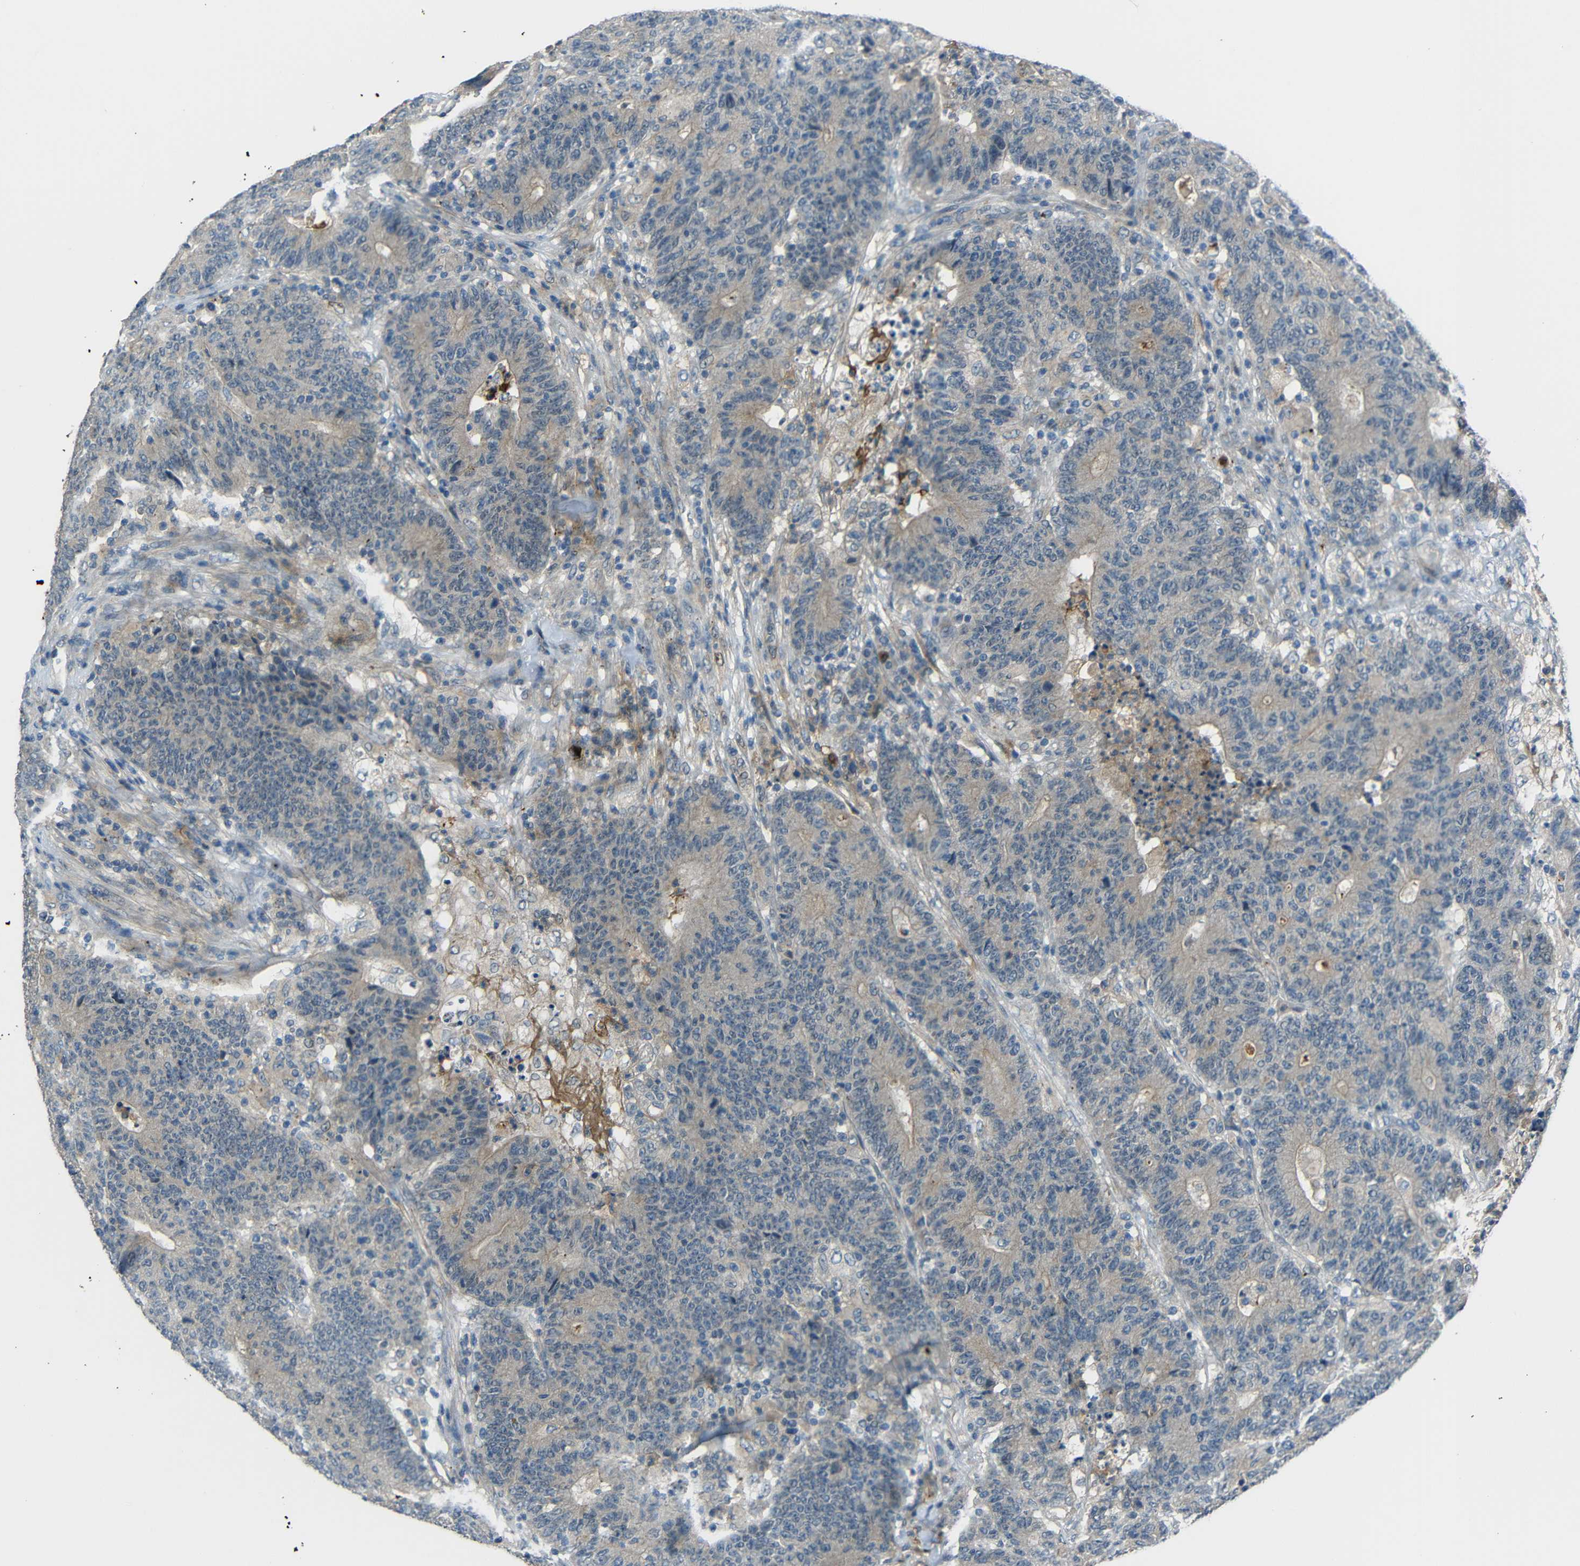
{"staining": {"intensity": "weak", "quantity": ">75%", "location": "cytoplasmic/membranous"}, "tissue": "colorectal cancer", "cell_type": "Tumor cells", "image_type": "cancer", "snomed": [{"axis": "morphology", "description": "Normal tissue, NOS"}, {"axis": "morphology", "description": "Adenocarcinoma, NOS"}, {"axis": "topography", "description": "Colon"}], "caption": "The immunohistochemical stain labels weak cytoplasmic/membranous staining in tumor cells of colorectal cancer tissue.", "gene": "DCLK1", "patient": {"sex": "female", "age": 75}}